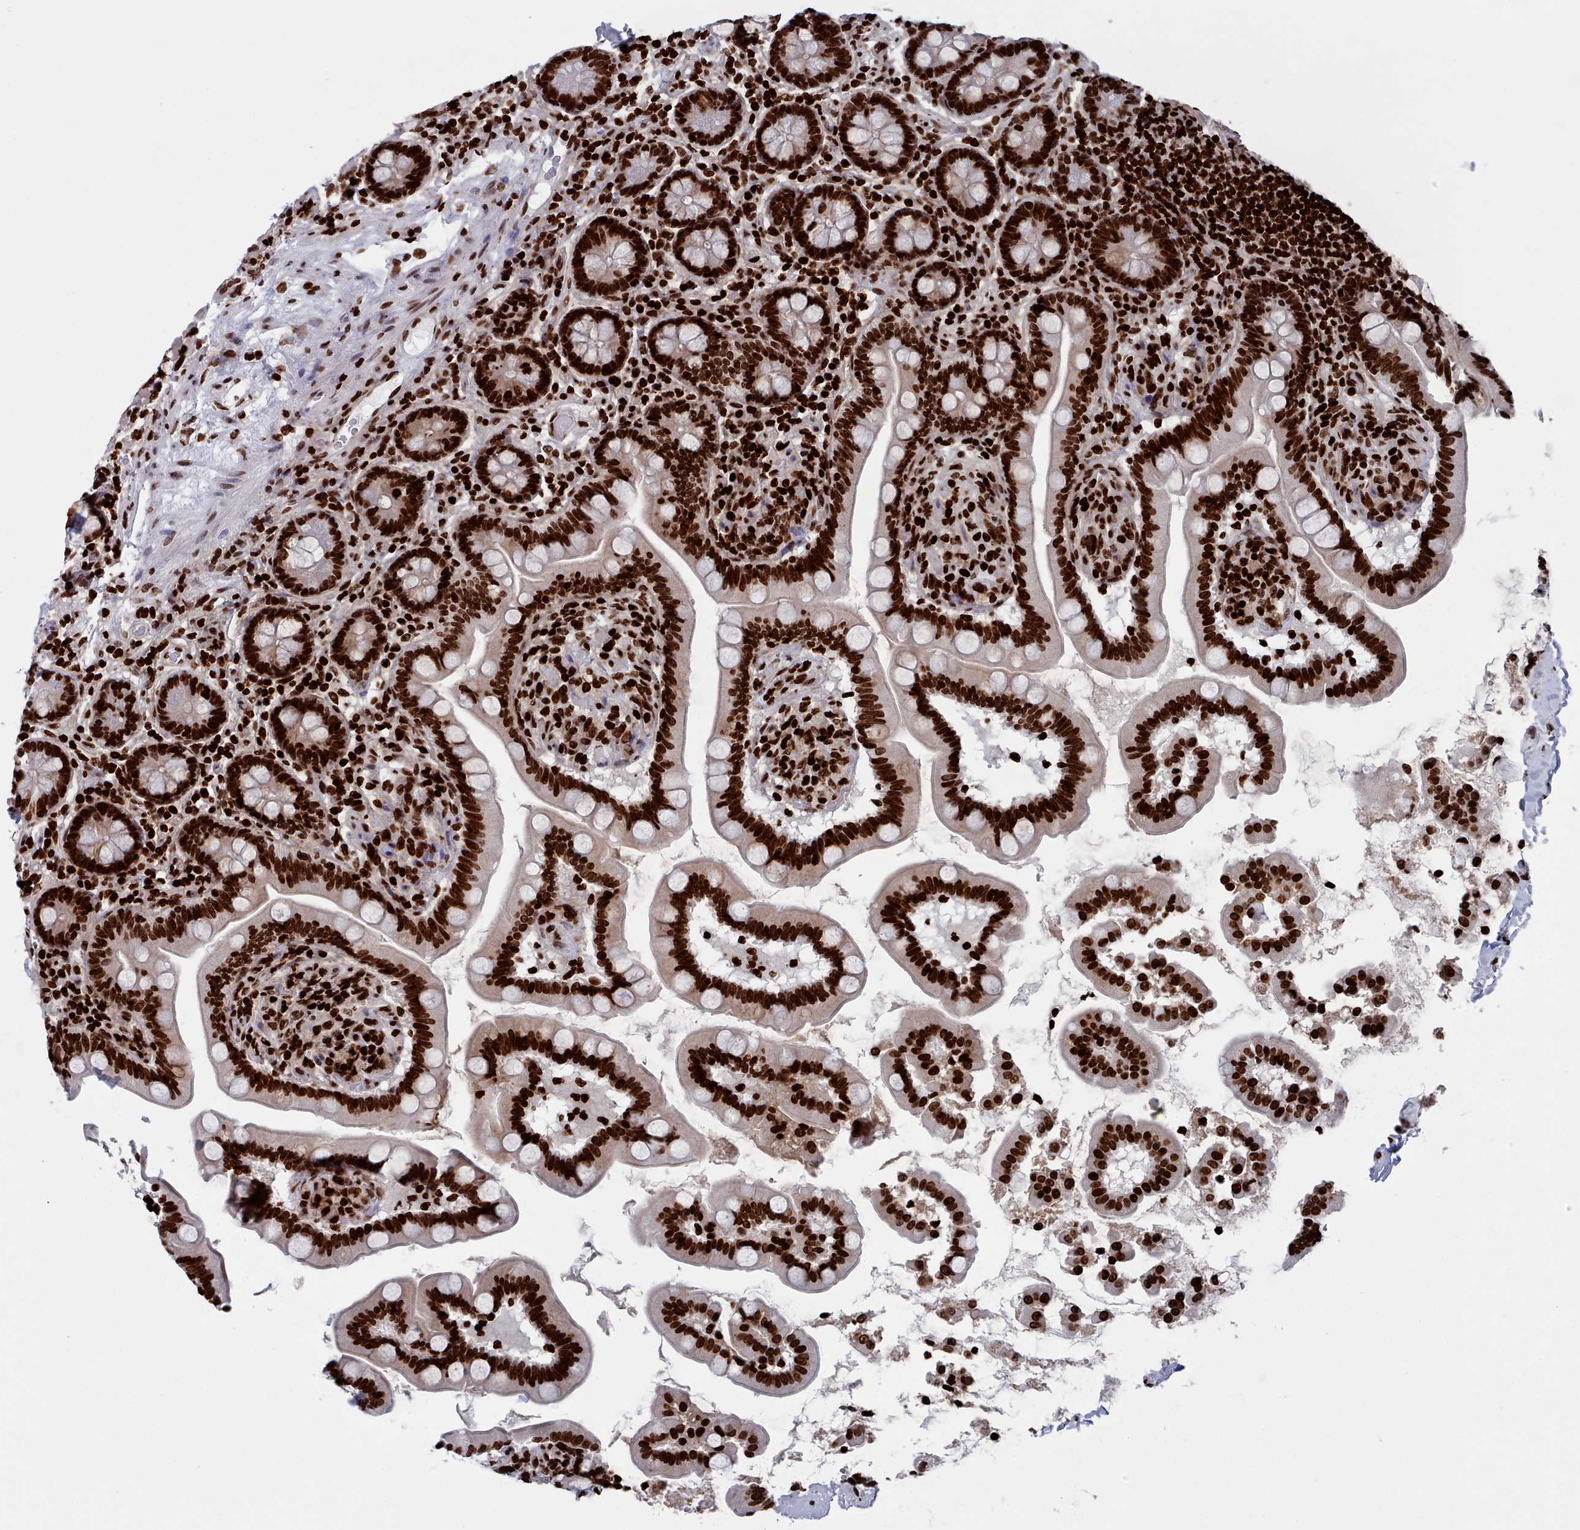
{"staining": {"intensity": "strong", "quantity": ">75%", "location": "nuclear"}, "tissue": "small intestine", "cell_type": "Glandular cells", "image_type": "normal", "snomed": [{"axis": "morphology", "description": "Normal tissue, NOS"}, {"axis": "topography", "description": "Small intestine"}], "caption": "A brown stain highlights strong nuclear staining of a protein in glandular cells of benign human small intestine. The staining is performed using DAB (3,3'-diaminobenzidine) brown chromogen to label protein expression. The nuclei are counter-stained blue using hematoxylin.", "gene": "PCDHB11", "patient": {"sex": "female", "age": 64}}